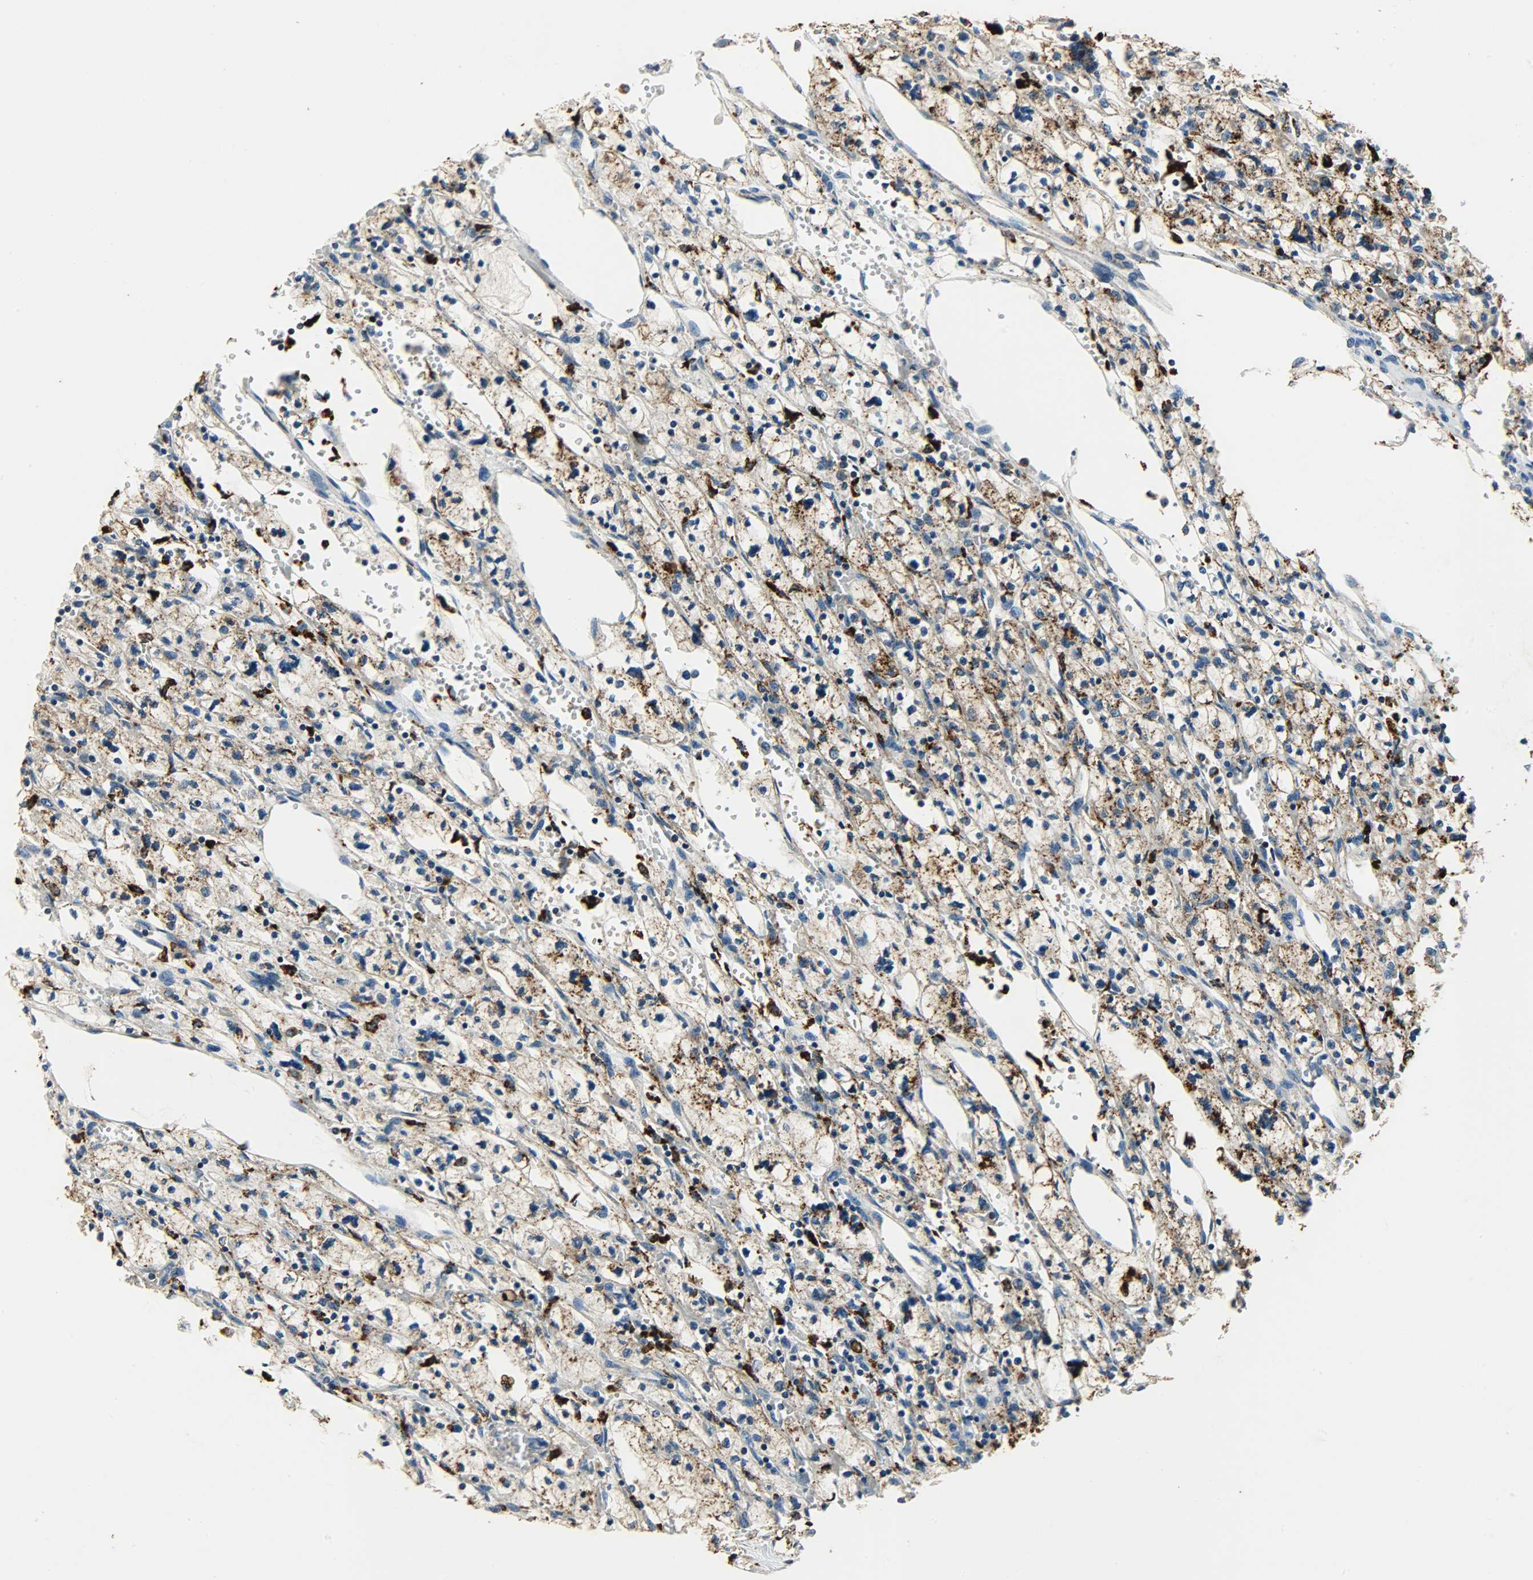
{"staining": {"intensity": "strong", "quantity": "25%-75%", "location": "cytoplasmic/membranous"}, "tissue": "renal cancer", "cell_type": "Tumor cells", "image_type": "cancer", "snomed": [{"axis": "morphology", "description": "Adenocarcinoma, NOS"}, {"axis": "topography", "description": "Kidney"}], "caption": "Immunohistochemical staining of human renal cancer (adenocarcinoma) reveals high levels of strong cytoplasmic/membranous protein positivity in approximately 25%-75% of tumor cells.", "gene": "ASAH1", "patient": {"sex": "female", "age": 83}}